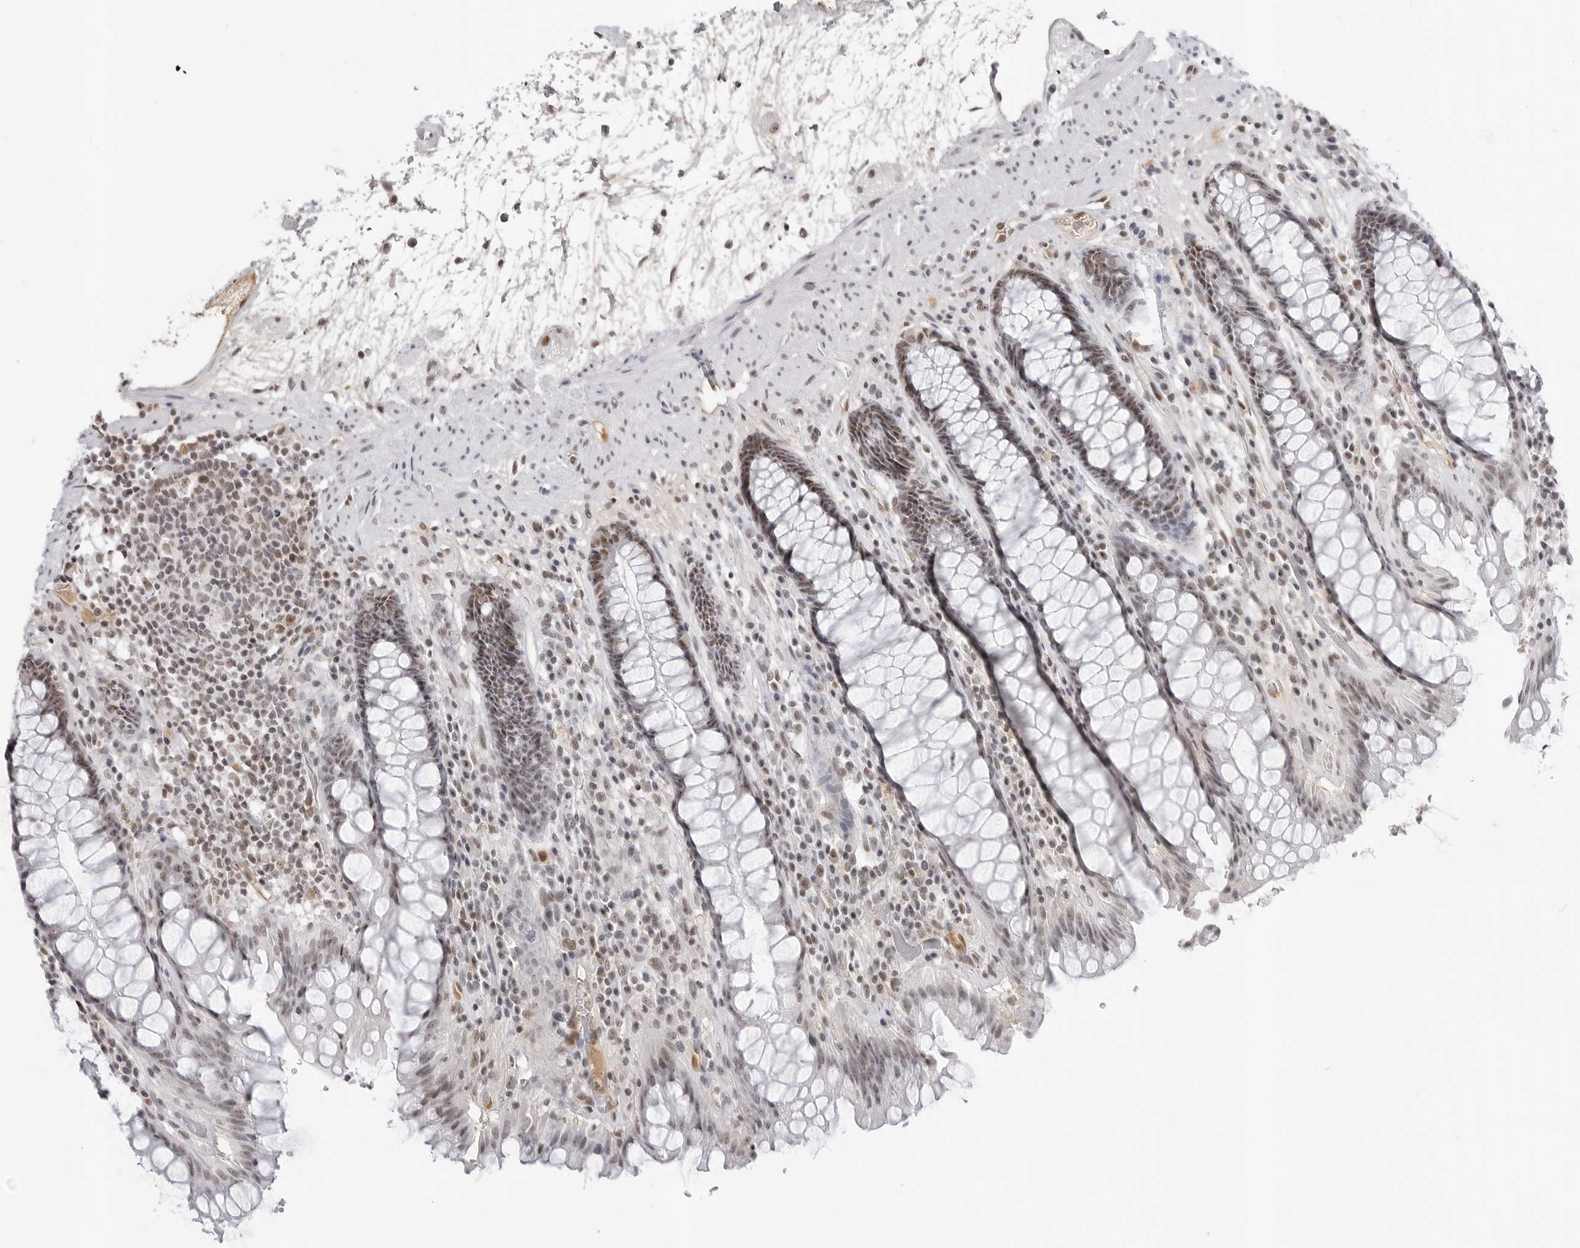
{"staining": {"intensity": "moderate", "quantity": "25%-75%", "location": "nuclear"}, "tissue": "rectum", "cell_type": "Glandular cells", "image_type": "normal", "snomed": [{"axis": "morphology", "description": "Normal tissue, NOS"}, {"axis": "topography", "description": "Rectum"}], "caption": "High-magnification brightfield microscopy of benign rectum stained with DAB (brown) and counterstained with hematoxylin (blue). glandular cells exhibit moderate nuclear expression is present in about25%-75% of cells.", "gene": "WRAP53", "patient": {"sex": "male", "age": 64}}